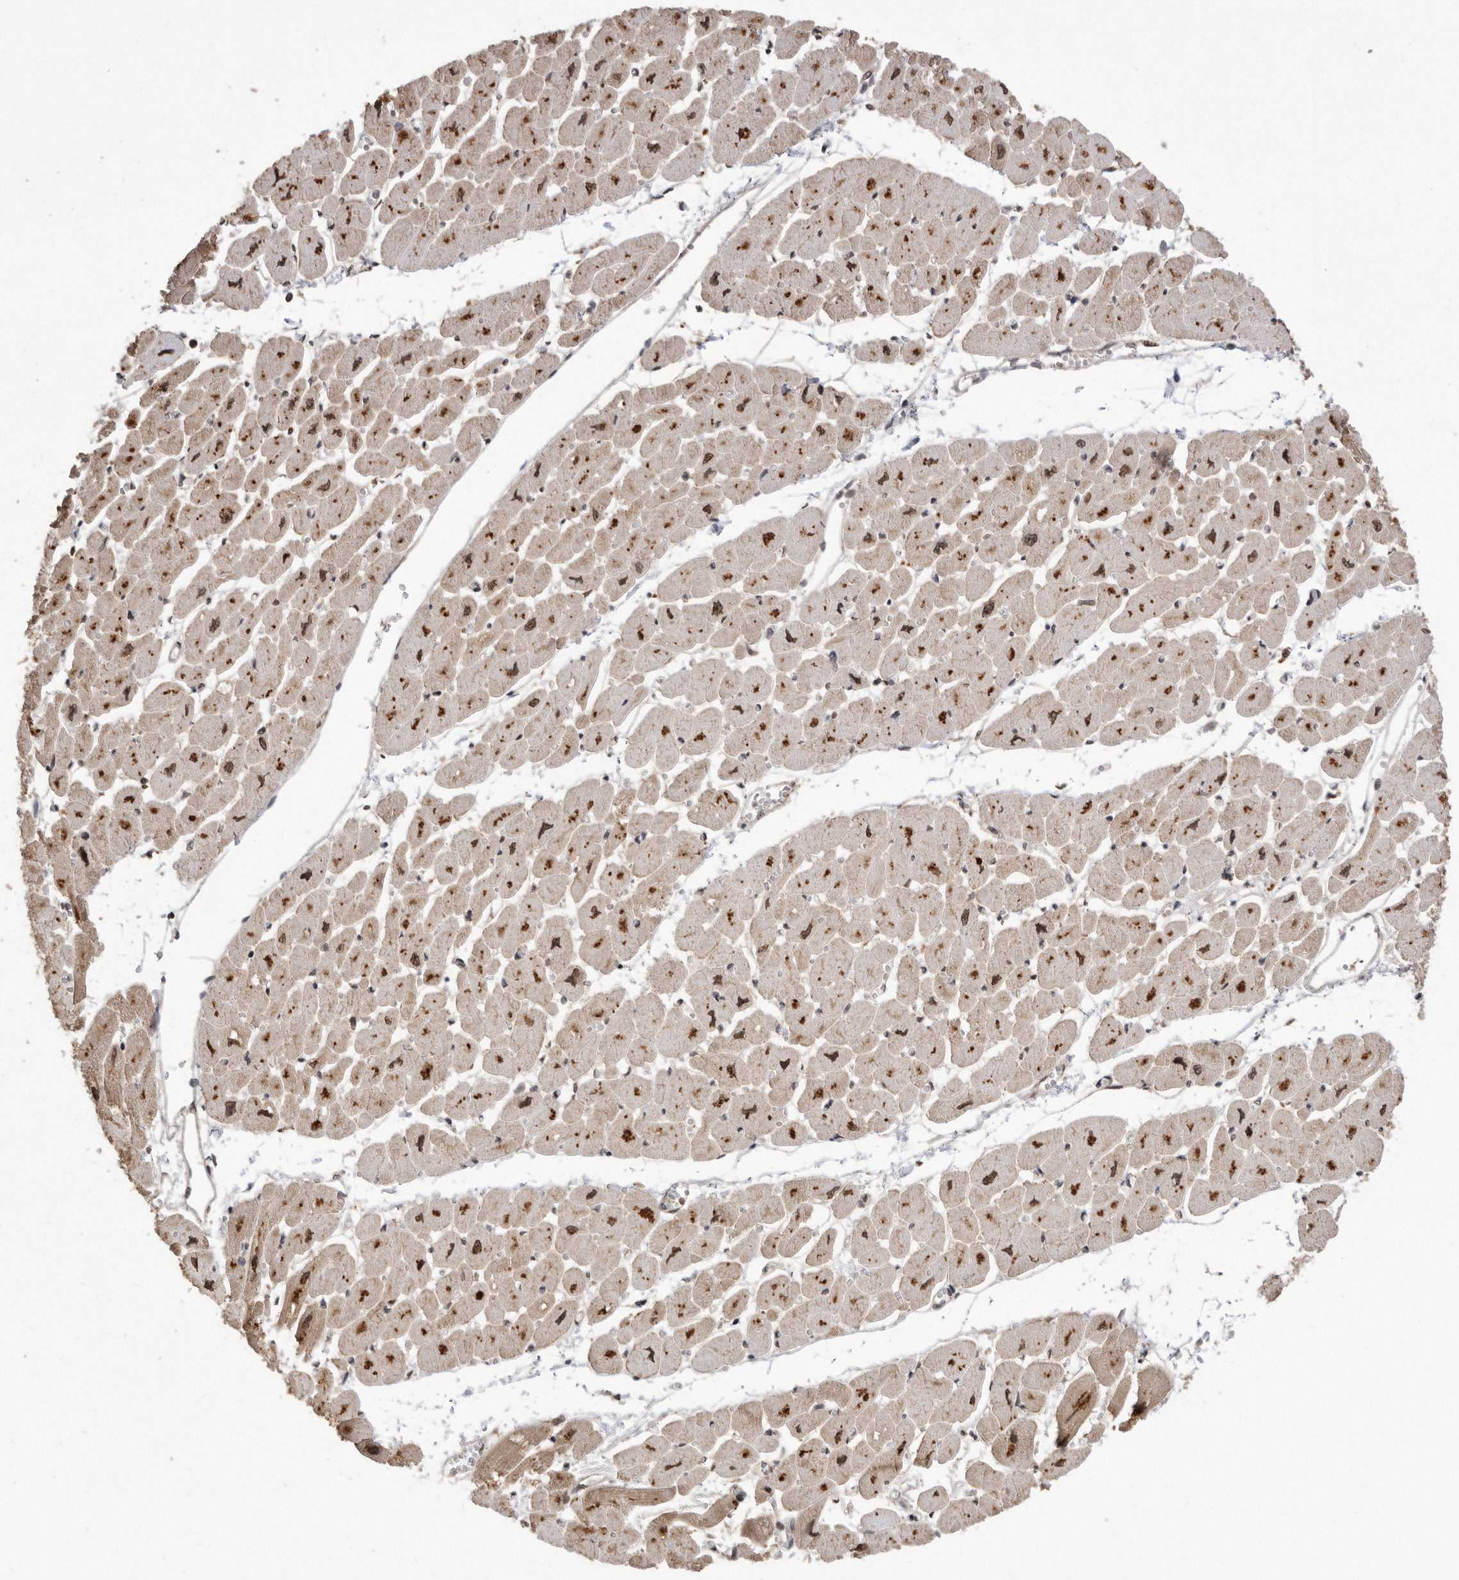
{"staining": {"intensity": "moderate", "quantity": ">75%", "location": "cytoplasmic/membranous,nuclear"}, "tissue": "heart muscle", "cell_type": "Cardiomyocytes", "image_type": "normal", "snomed": [{"axis": "morphology", "description": "Normal tissue, NOS"}, {"axis": "topography", "description": "Heart"}], "caption": "Immunohistochemistry micrograph of normal heart muscle: human heart muscle stained using immunohistochemistry (IHC) exhibits medium levels of moderate protein expression localized specifically in the cytoplasmic/membranous,nuclear of cardiomyocytes, appearing as a cytoplasmic/membranous,nuclear brown color.", "gene": "TDRD3", "patient": {"sex": "female", "age": 54}}